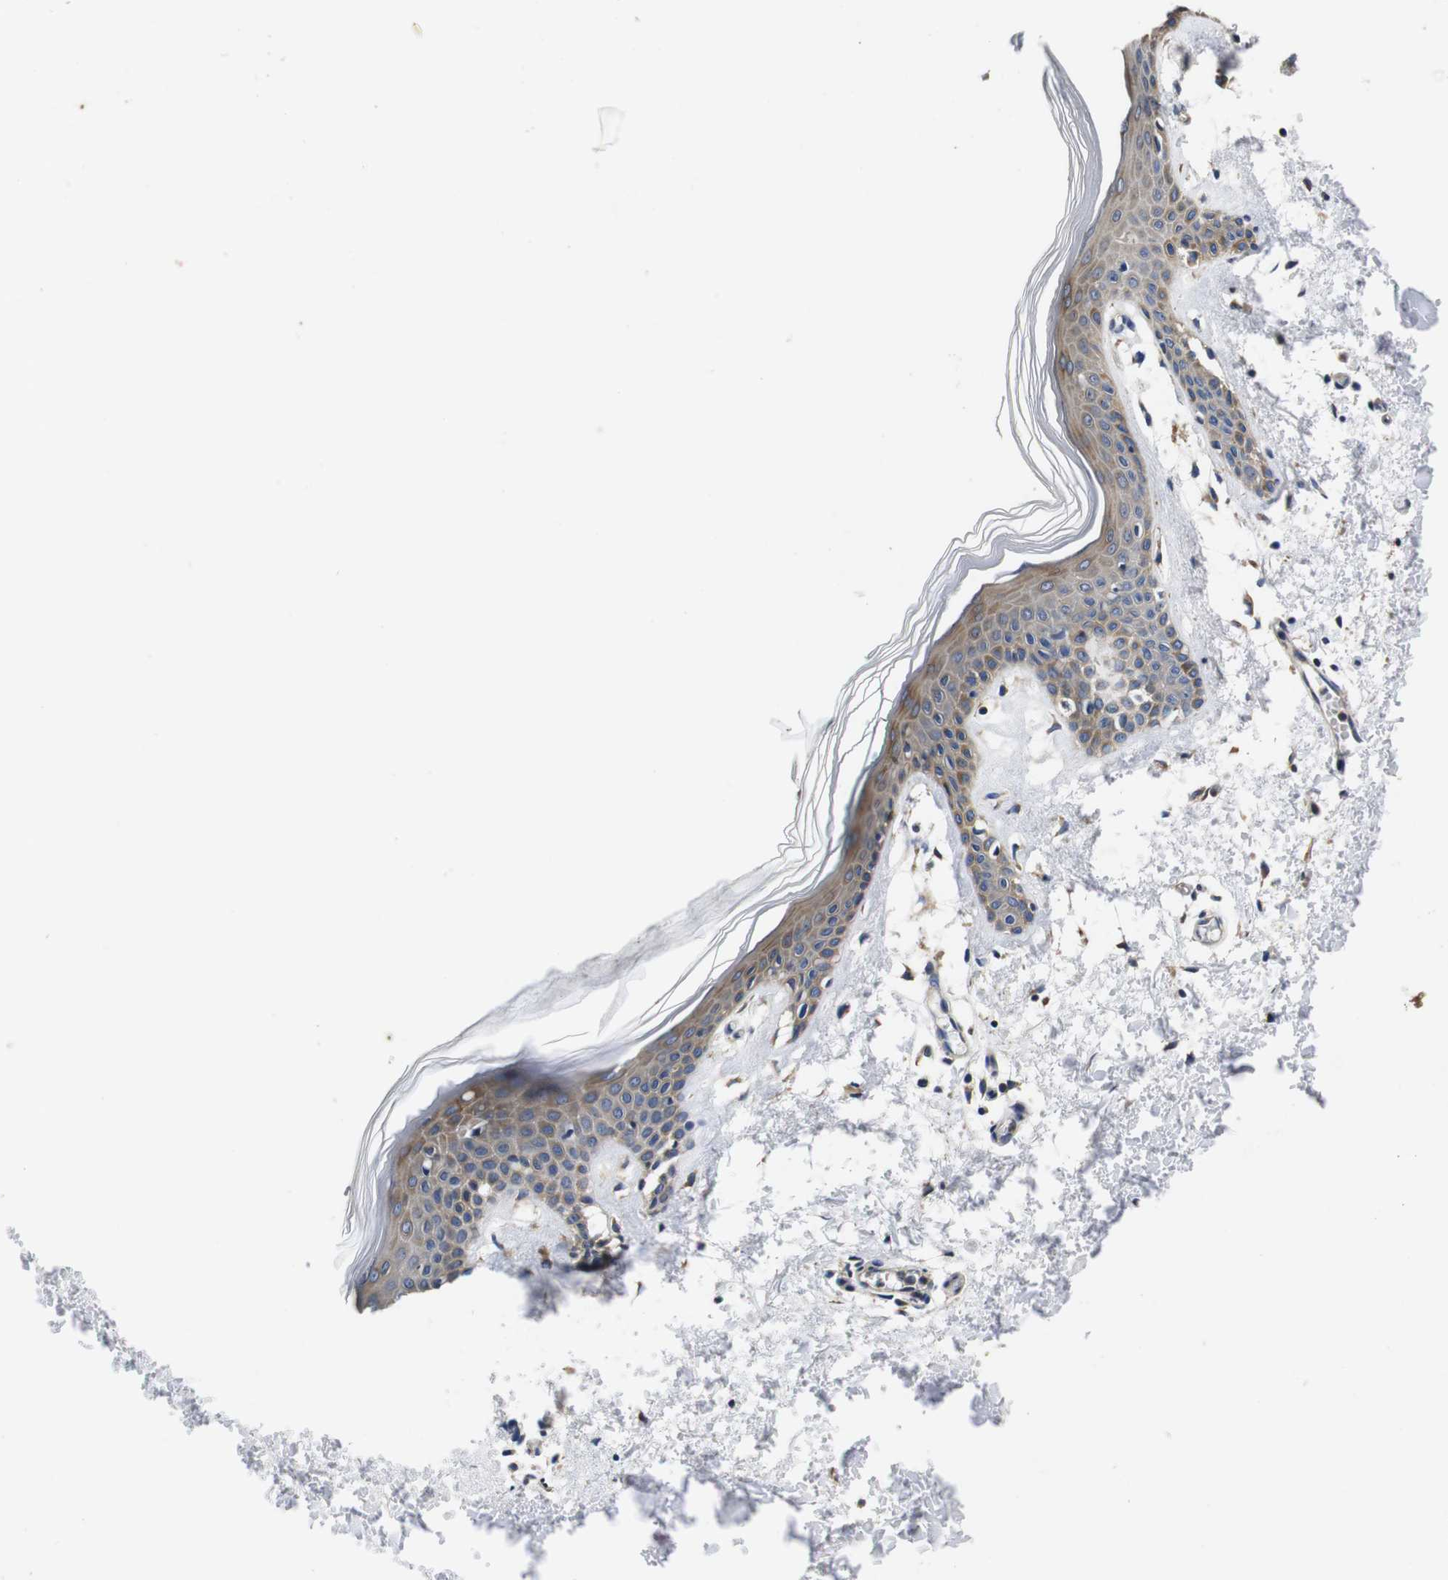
{"staining": {"intensity": "moderate", "quantity": ">75%", "location": "cytoplasmic/membranous"}, "tissue": "skin", "cell_type": "Fibroblasts", "image_type": "normal", "snomed": [{"axis": "morphology", "description": "Normal tissue, NOS"}, {"axis": "topography", "description": "Skin"}], "caption": "The histopathology image shows staining of normal skin, revealing moderate cytoplasmic/membranous protein expression (brown color) within fibroblasts. Using DAB (brown) and hematoxylin (blue) stains, captured at high magnification using brightfield microscopy.", "gene": "MARCHF7", "patient": {"sex": "male", "age": 53}}